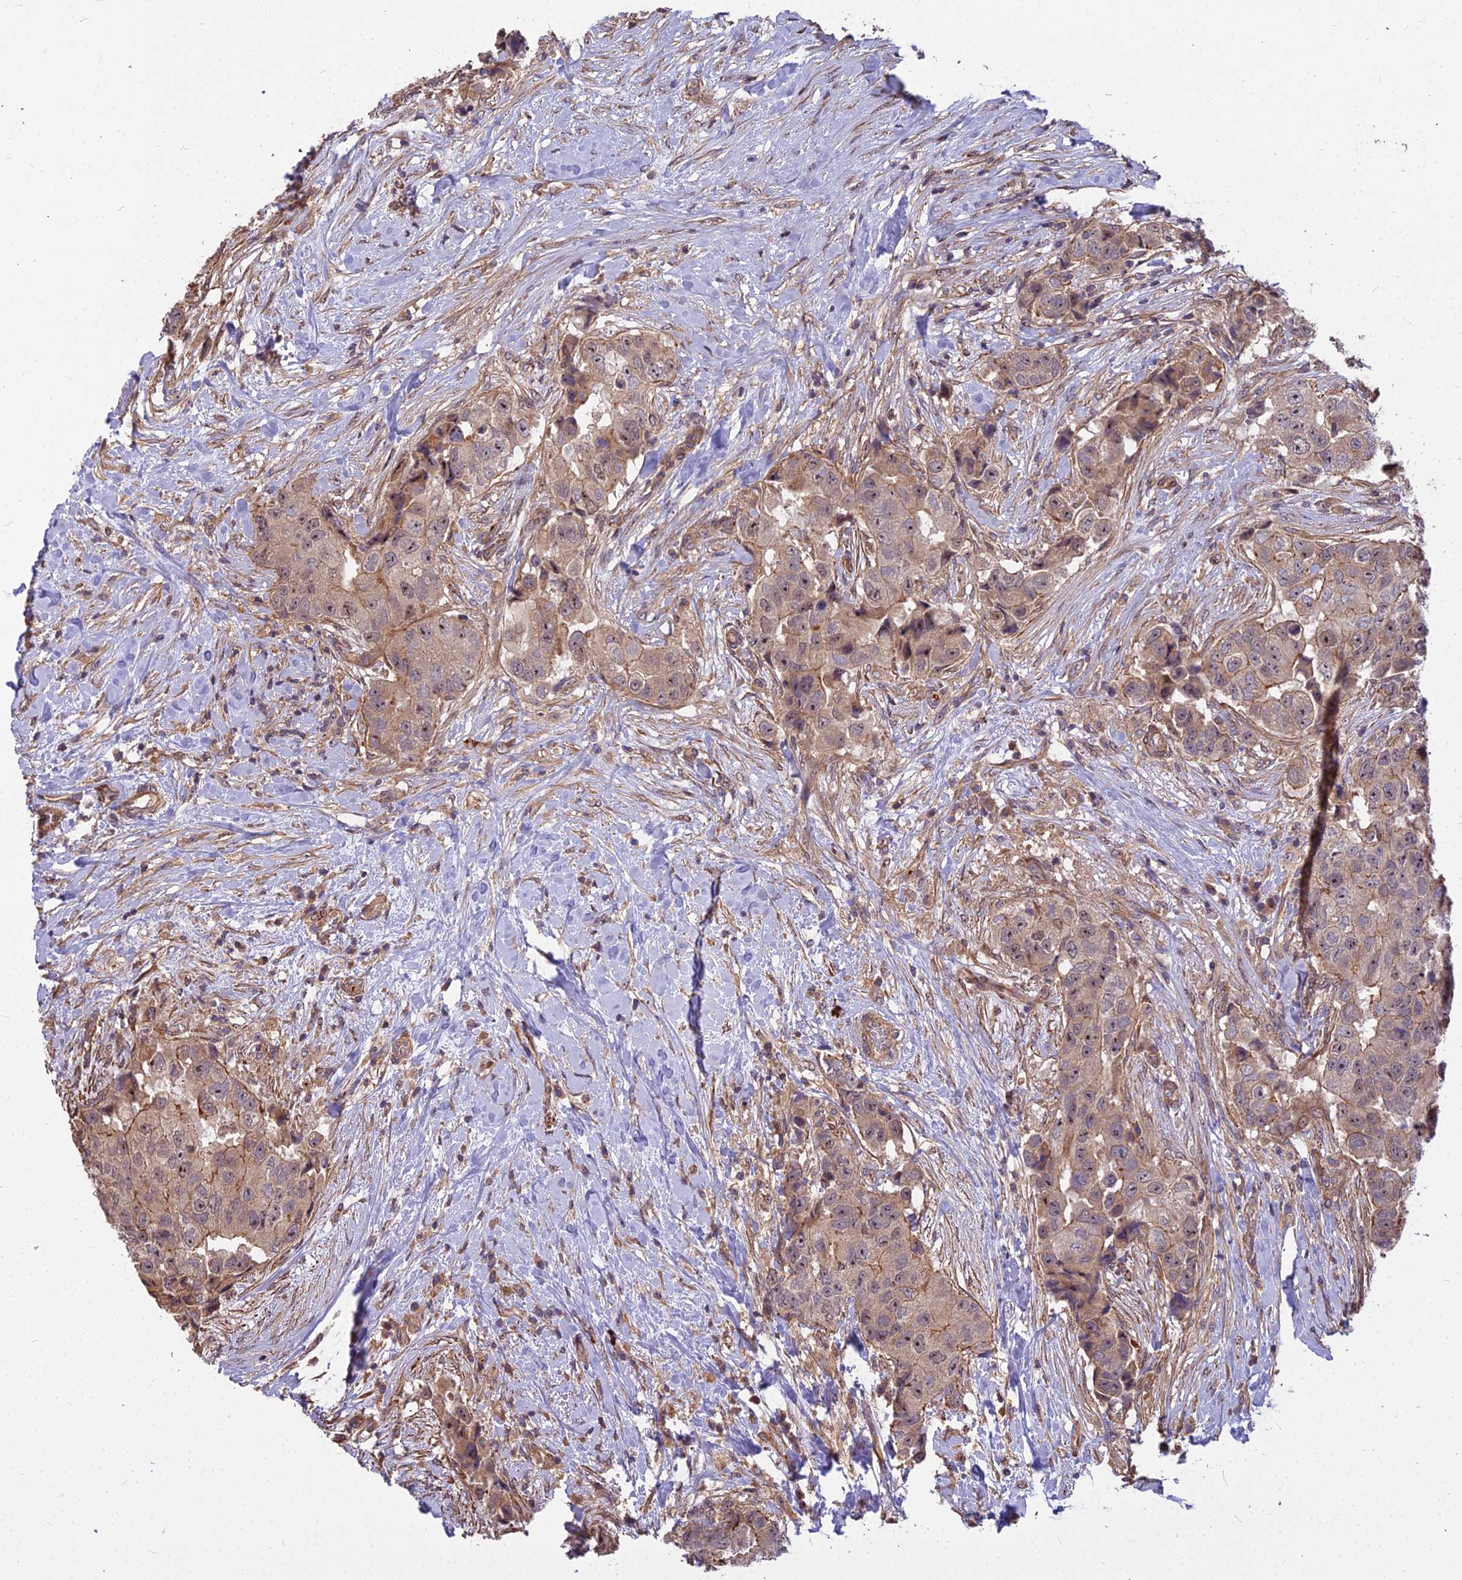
{"staining": {"intensity": "moderate", "quantity": ">75%", "location": "cytoplasmic/membranous,nuclear"}, "tissue": "breast cancer", "cell_type": "Tumor cells", "image_type": "cancer", "snomed": [{"axis": "morphology", "description": "Normal tissue, NOS"}, {"axis": "morphology", "description": "Duct carcinoma"}, {"axis": "topography", "description": "Breast"}], "caption": "A histopathology image of breast cancer stained for a protein shows moderate cytoplasmic/membranous and nuclear brown staining in tumor cells. The staining was performed using DAB to visualize the protein expression in brown, while the nuclei were stained in blue with hematoxylin (Magnification: 20x).", "gene": "TCEA3", "patient": {"sex": "female", "age": 62}}